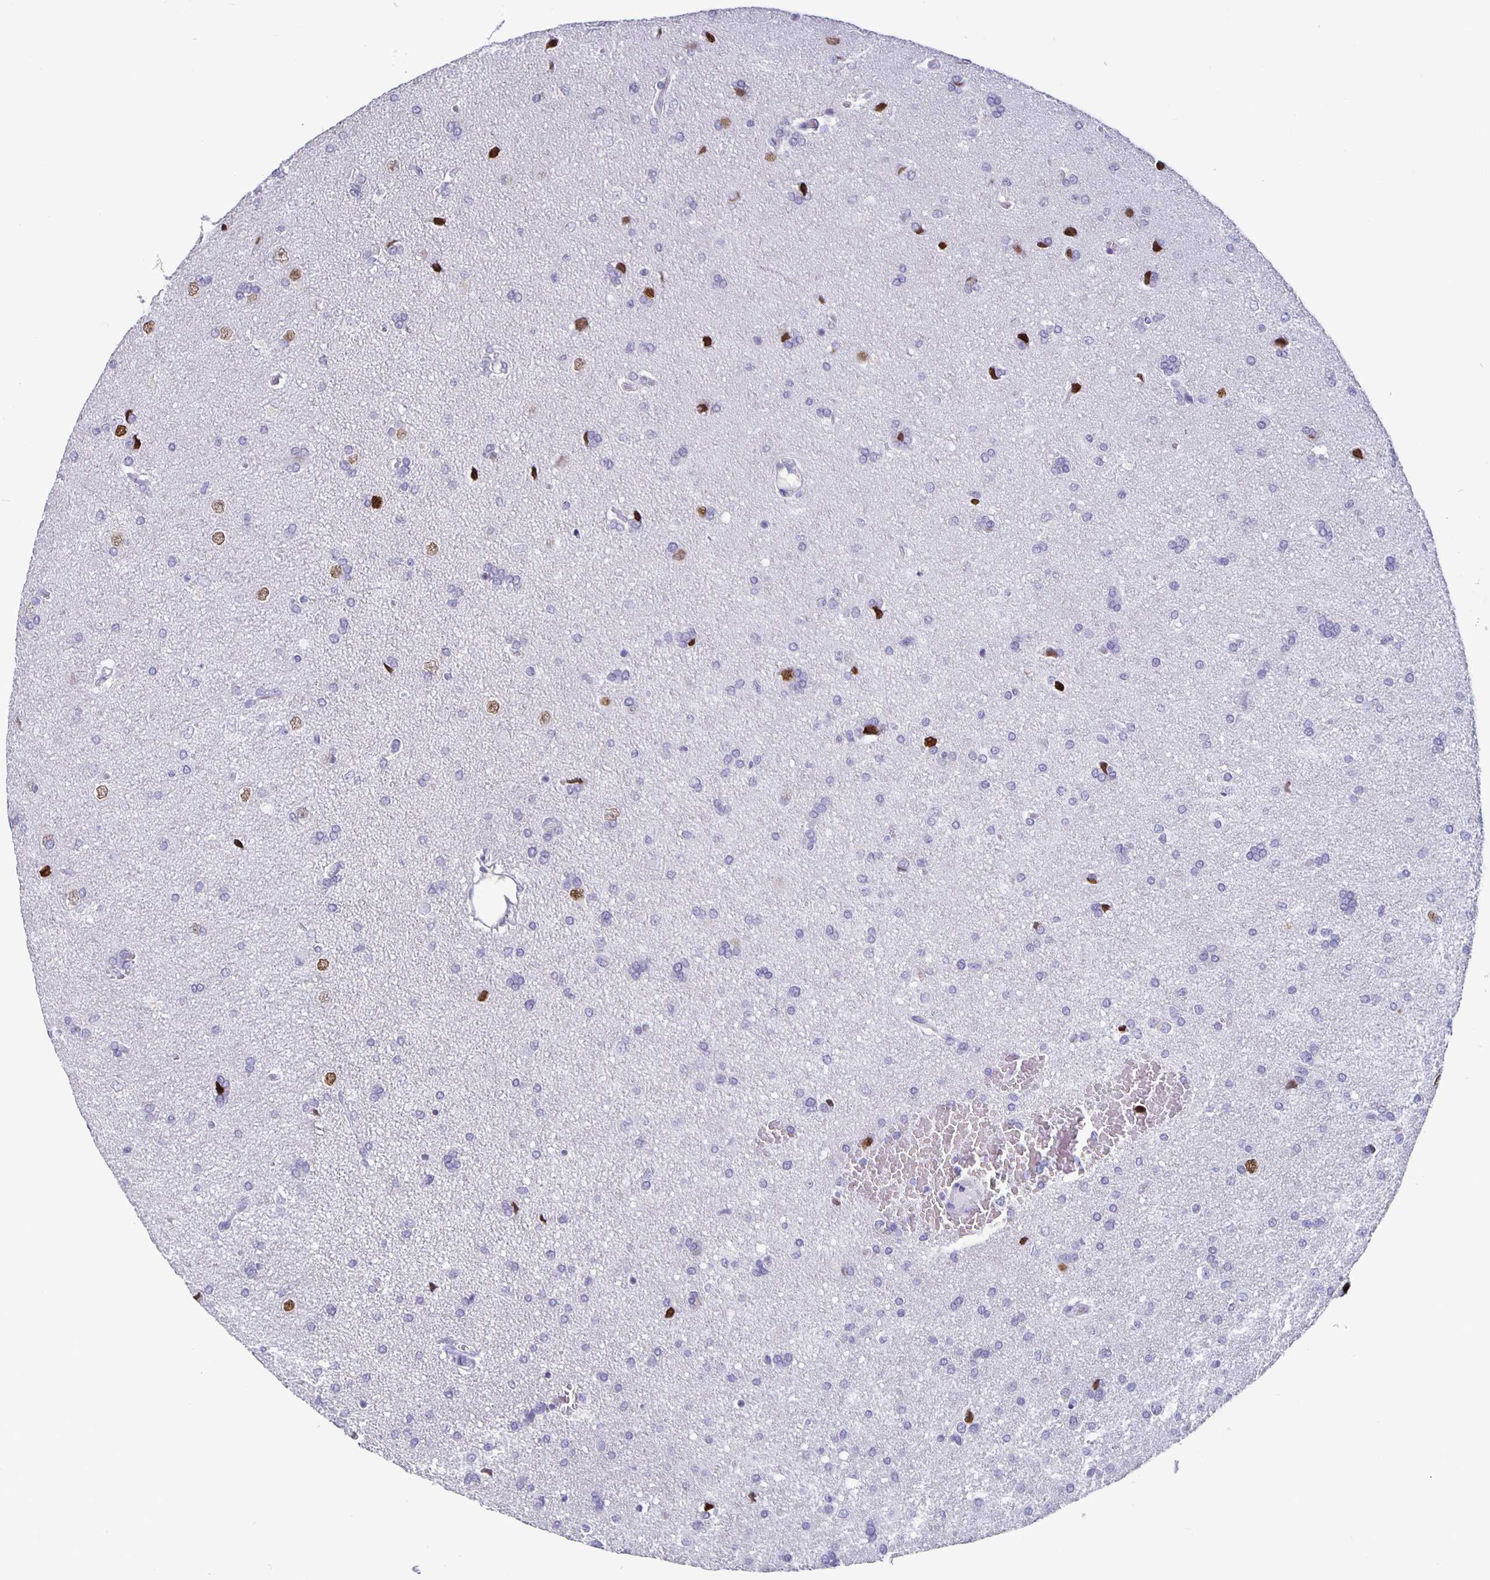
{"staining": {"intensity": "negative", "quantity": "none", "location": "none"}, "tissue": "glioma", "cell_type": "Tumor cells", "image_type": "cancer", "snomed": [{"axis": "morphology", "description": "Glioma, malignant, High grade"}, {"axis": "topography", "description": "Brain"}], "caption": "Photomicrograph shows no protein positivity in tumor cells of glioma tissue.", "gene": "SATB2", "patient": {"sex": "male", "age": 68}}